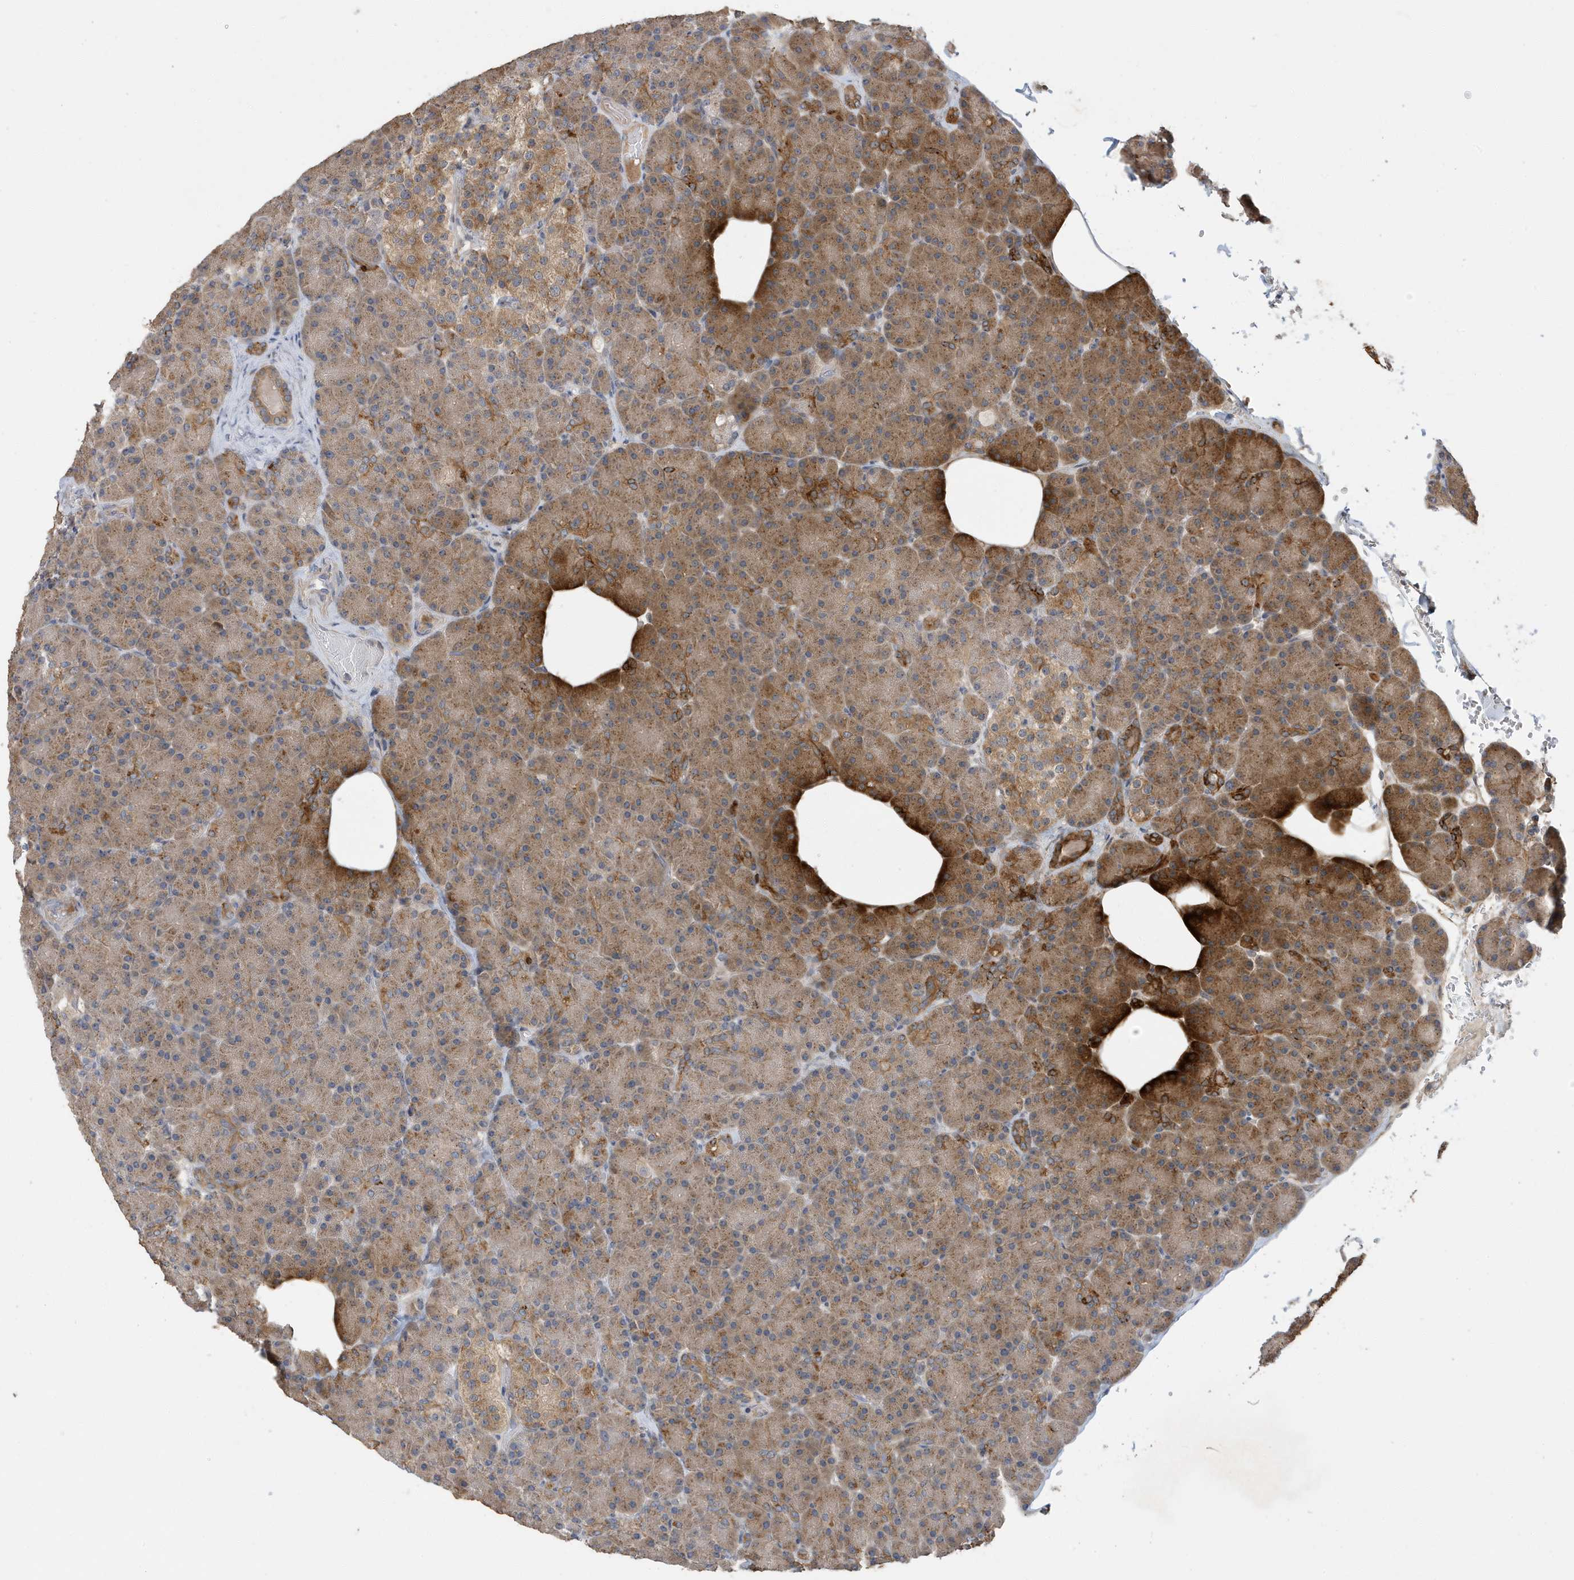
{"staining": {"intensity": "moderate", "quantity": ">75%", "location": "cytoplasmic/membranous"}, "tissue": "pancreas", "cell_type": "Exocrine glandular cells", "image_type": "normal", "snomed": [{"axis": "morphology", "description": "Normal tissue, NOS"}, {"axis": "topography", "description": "Pancreas"}], "caption": "Unremarkable pancreas was stained to show a protein in brown. There is medium levels of moderate cytoplasmic/membranous expression in about >75% of exocrine glandular cells. The protein is shown in brown color, while the nuclei are stained blue.", "gene": "LAPTM4A", "patient": {"sex": "female", "age": 43}}